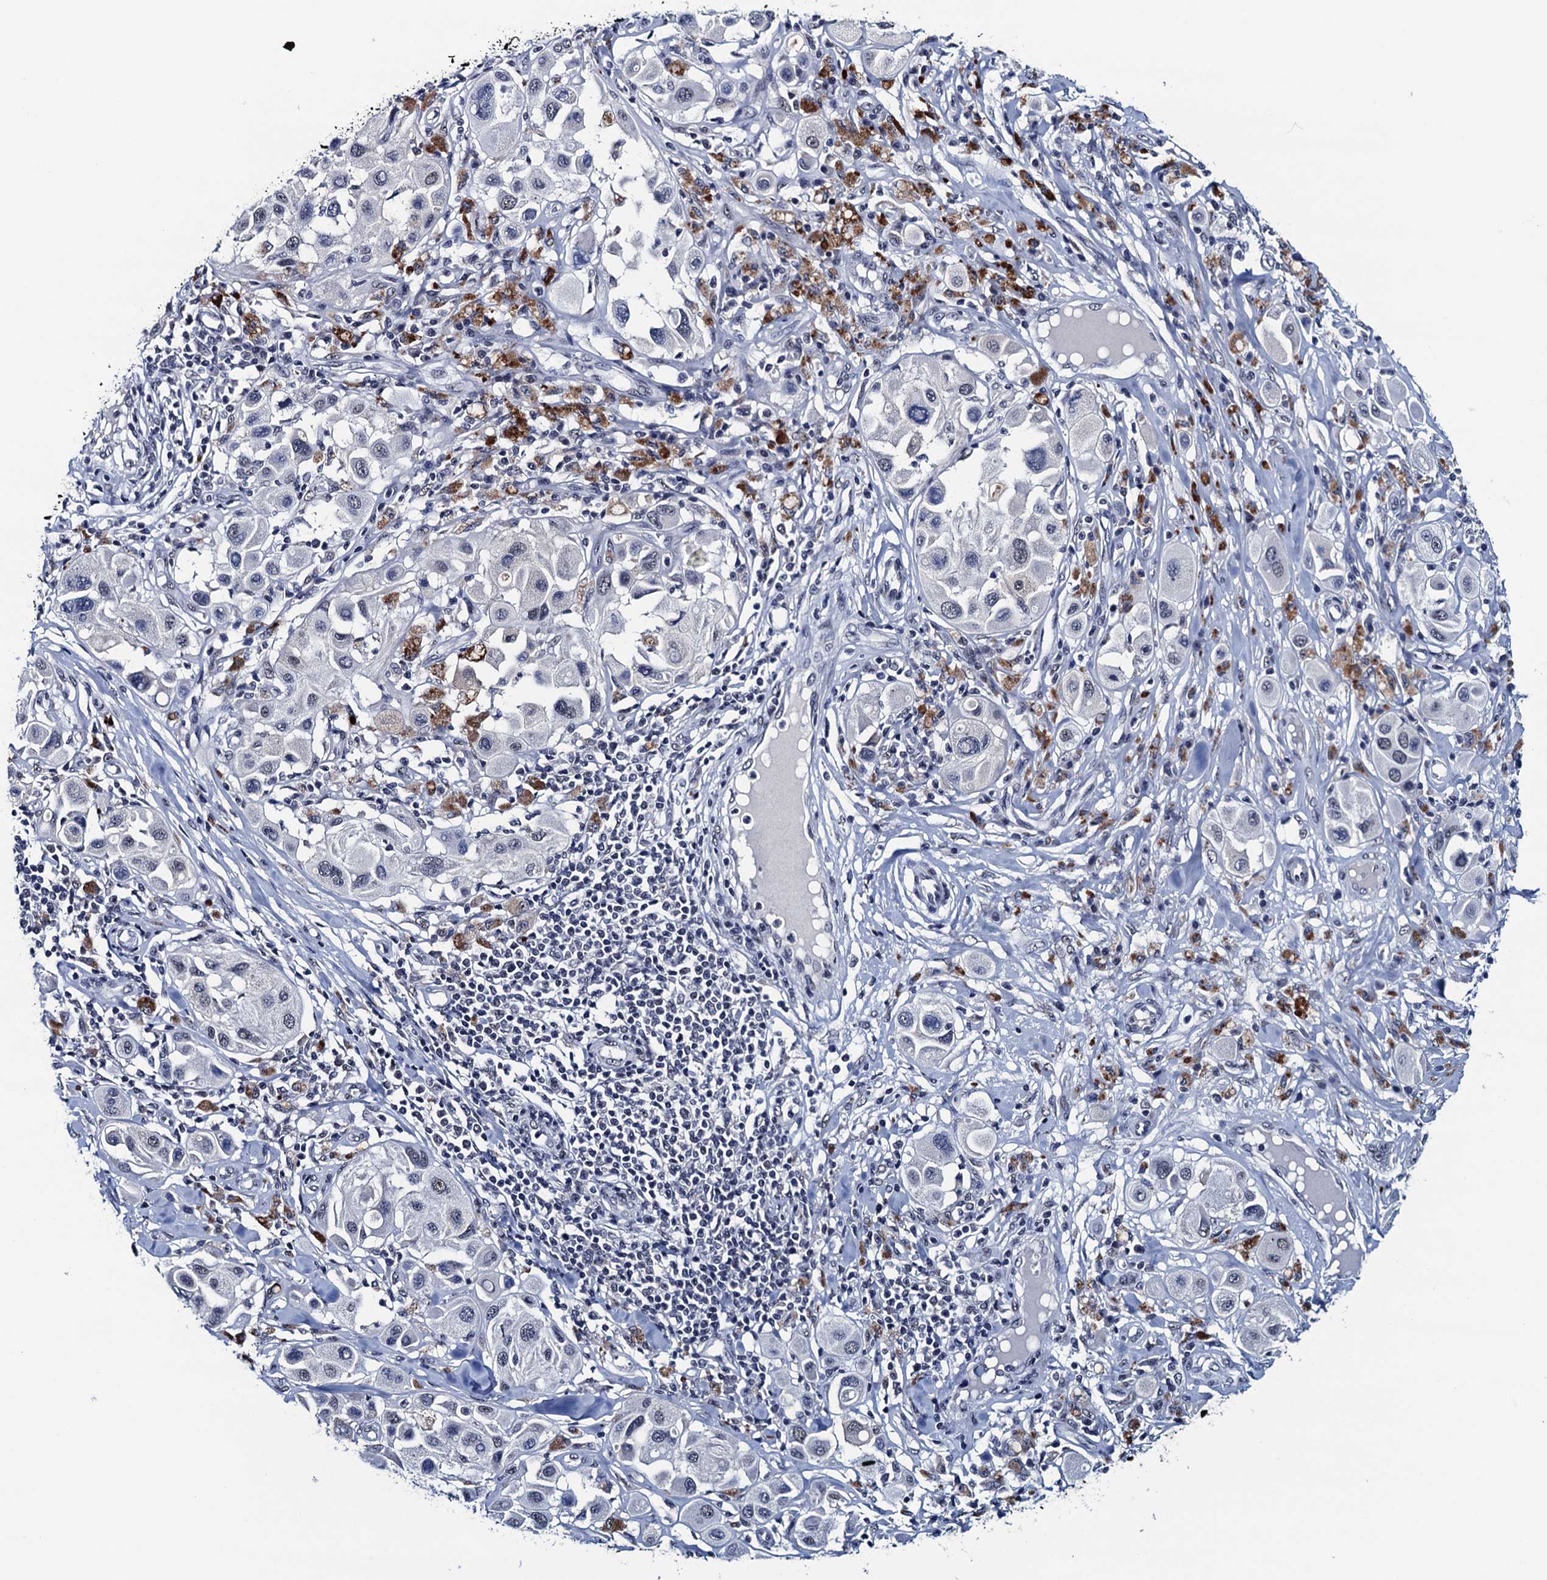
{"staining": {"intensity": "negative", "quantity": "none", "location": "none"}, "tissue": "melanoma", "cell_type": "Tumor cells", "image_type": "cancer", "snomed": [{"axis": "morphology", "description": "Malignant melanoma, Metastatic site"}, {"axis": "topography", "description": "Skin"}], "caption": "The micrograph shows no staining of tumor cells in melanoma.", "gene": "FNBP4", "patient": {"sex": "male", "age": 41}}